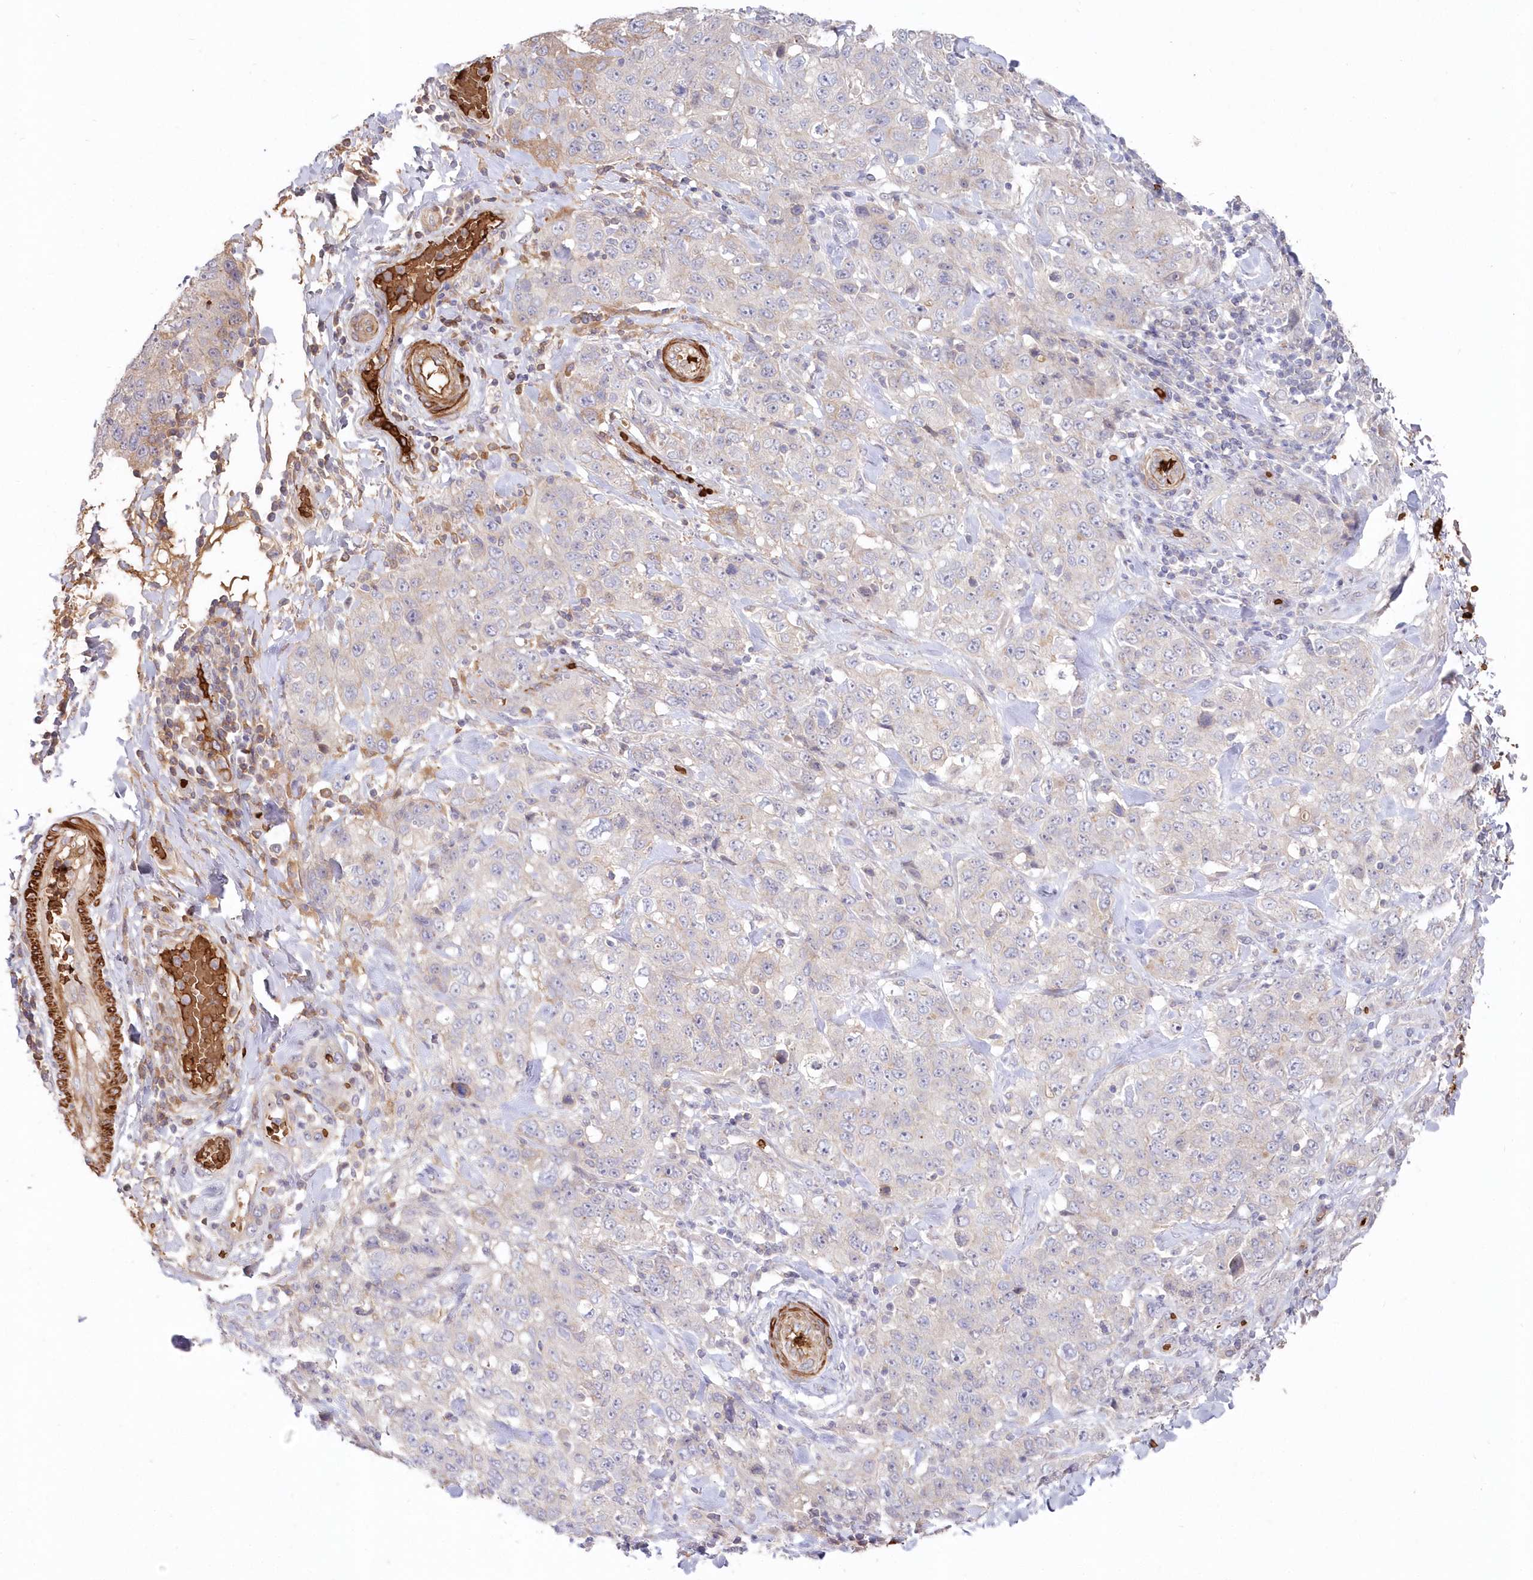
{"staining": {"intensity": "negative", "quantity": "none", "location": "none"}, "tissue": "stomach cancer", "cell_type": "Tumor cells", "image_type": "cancer", "snomed": [{"axis": "morphology", "description": "Adenocarcinoma, NOS"}, {"axis": "topography", "description": "Stomach"}], "caption": "Tumor cells show no significant protein positivity in adenocarcinoma (stomach).", "gene": "SERINC1", "patient": {"sex": "male", "age": 48}}